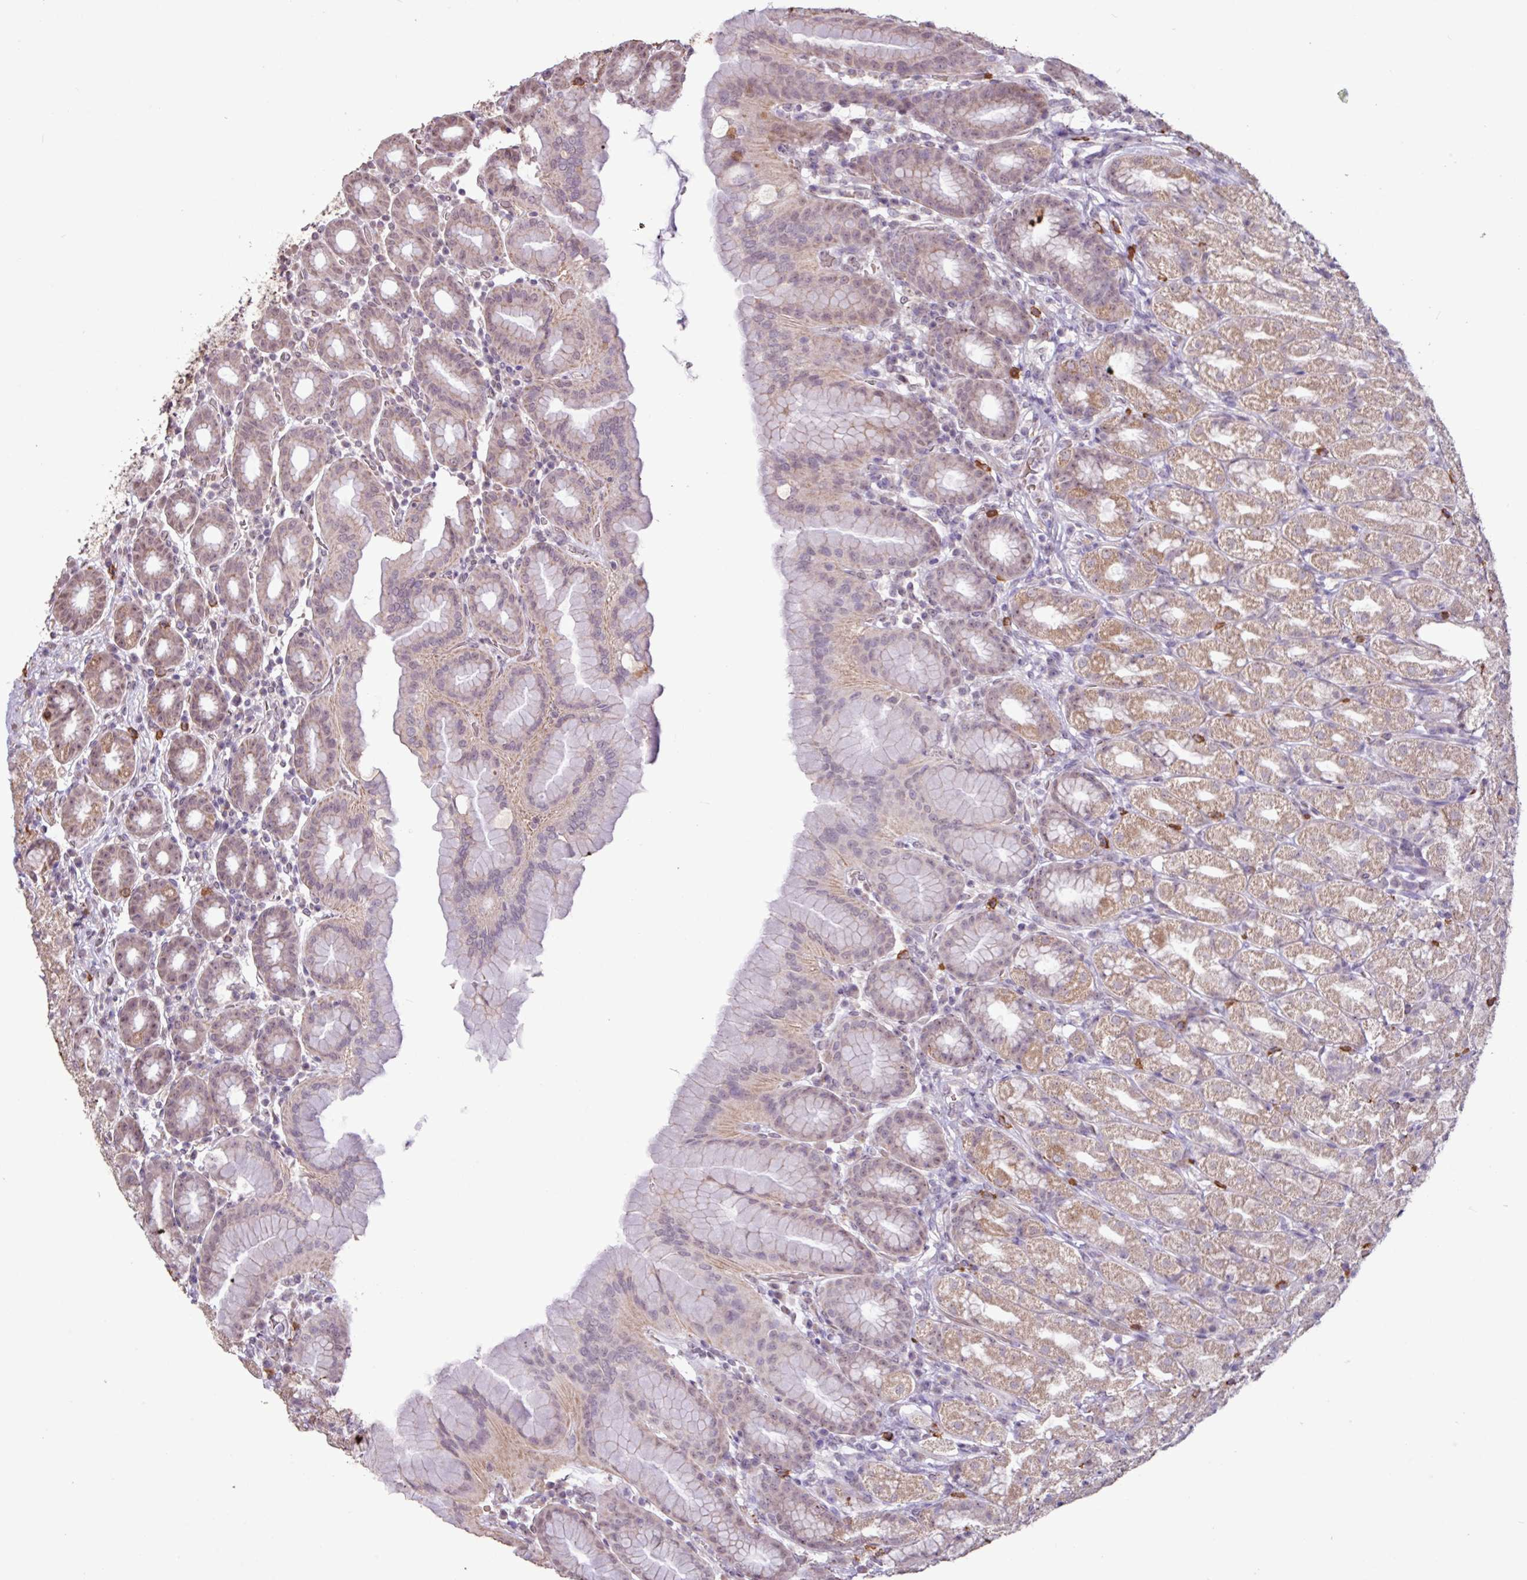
{"staining": {"intensity": "weak", "quantity": "25%-75%", "location": "cytoplasmic/membranous,nuclear"}, "tissue": "stomach", "cell_type": "Glandular cells", "image_type": "normal", "snomed": [{"axis": "morphology", "description": "Normal tissue, NOS"}, {"axis": "topography", "description": "Stomach, upper"}, {"axis": "topography", "description": "Stomach"}], "caption": "Weak cytoplasmic/membranous,nuclear protein expression is appreciated in approximately 25%-75% of glandular cells in stomach.", "gene": "L3MBTL3", "patient": {"sex": "male", "age": 68}}